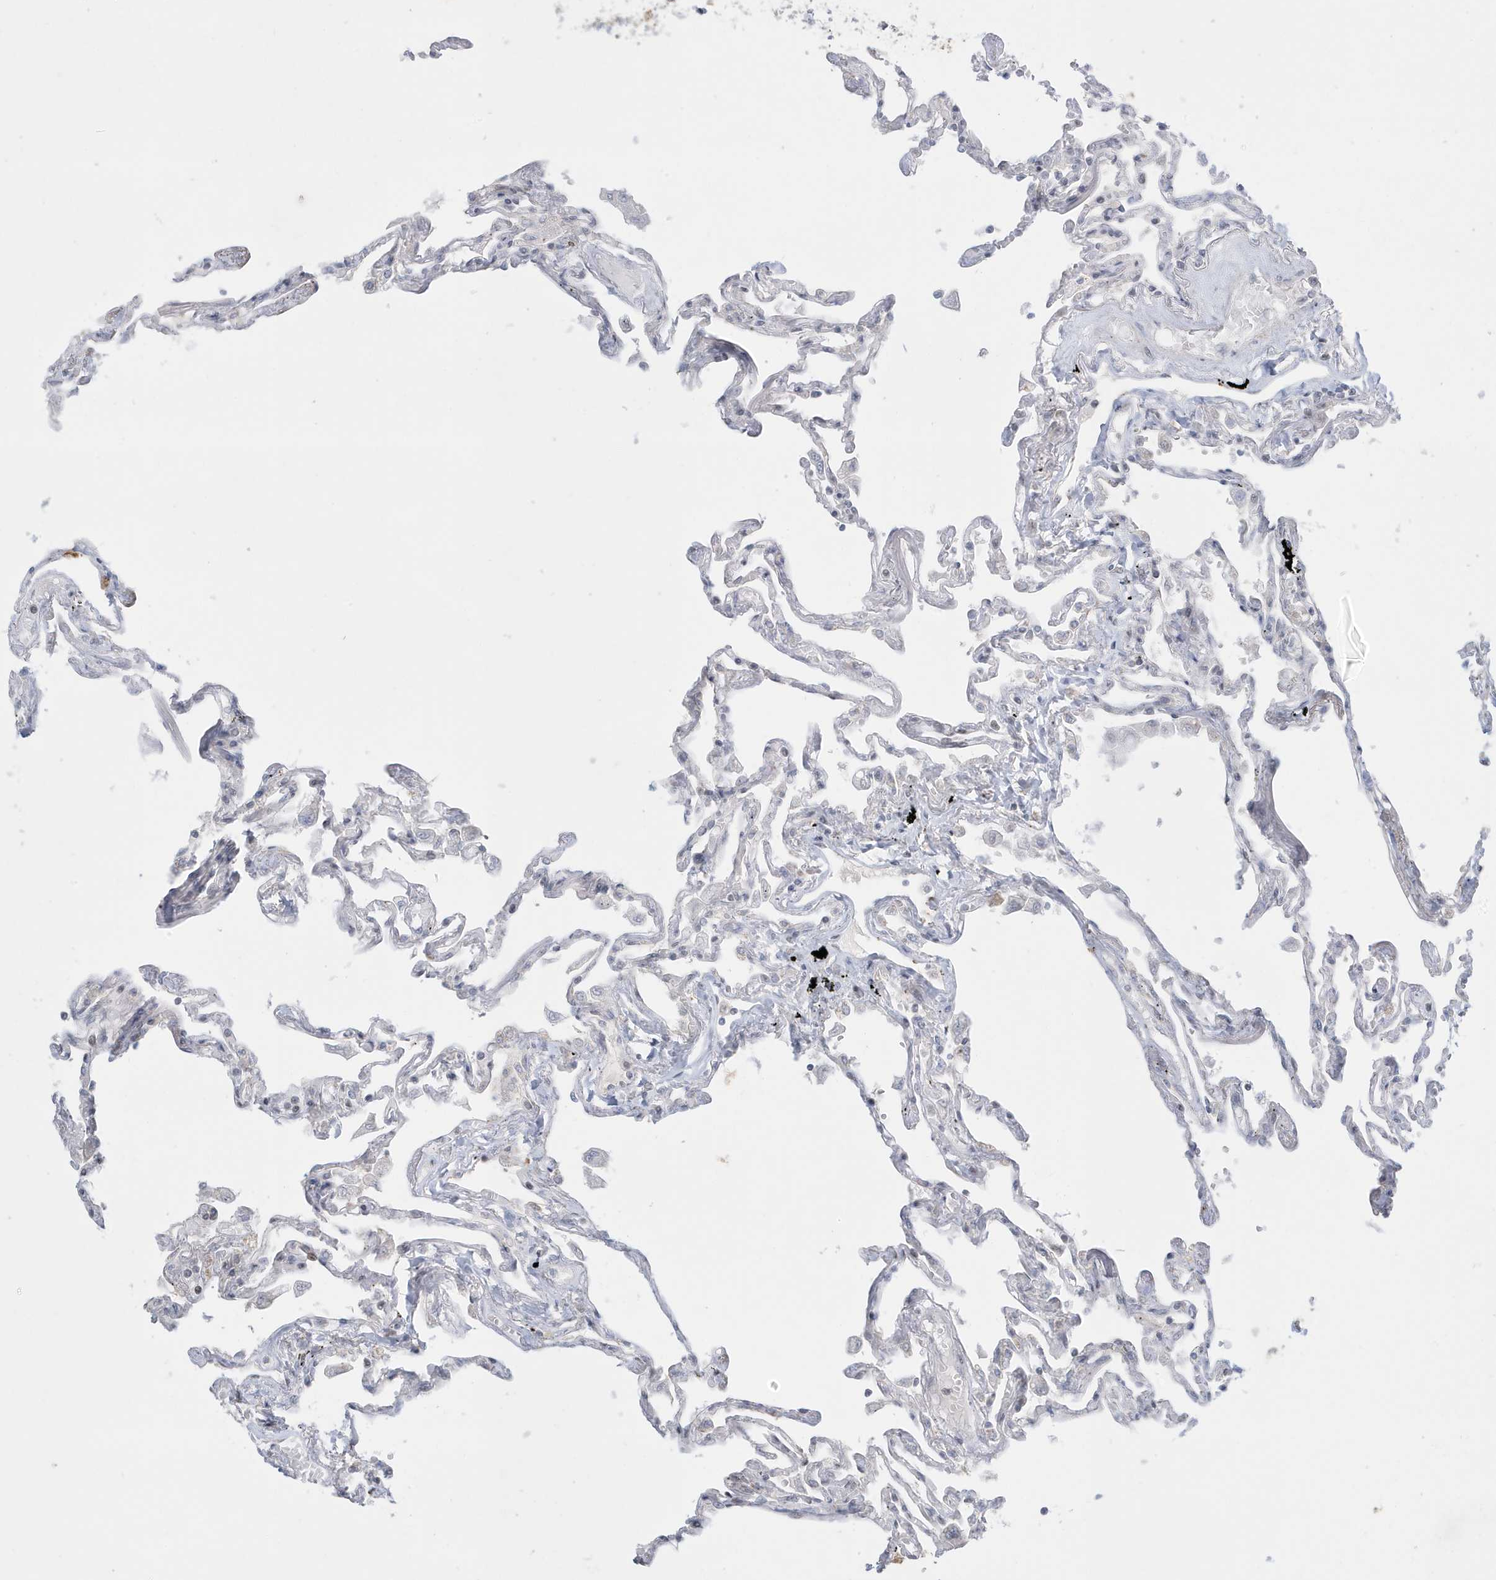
{"staining": {"intensity": "negative", "quantity": "none", "location": "none"}, "tissue": "lung", "cell_type": "Alveolar cells", "image_type": "normal", "snomed": [{"axis": "morphology", "description": "Normal tissue, NOS"}, {"axis": "topography", "description": "Lung"}], "caption": "A photomicrograph of lung stained for a protein reveals no brown staining in alveolar cells.", "gene": "FNDC1", "patient": {"sex": "female", "age": 67}}